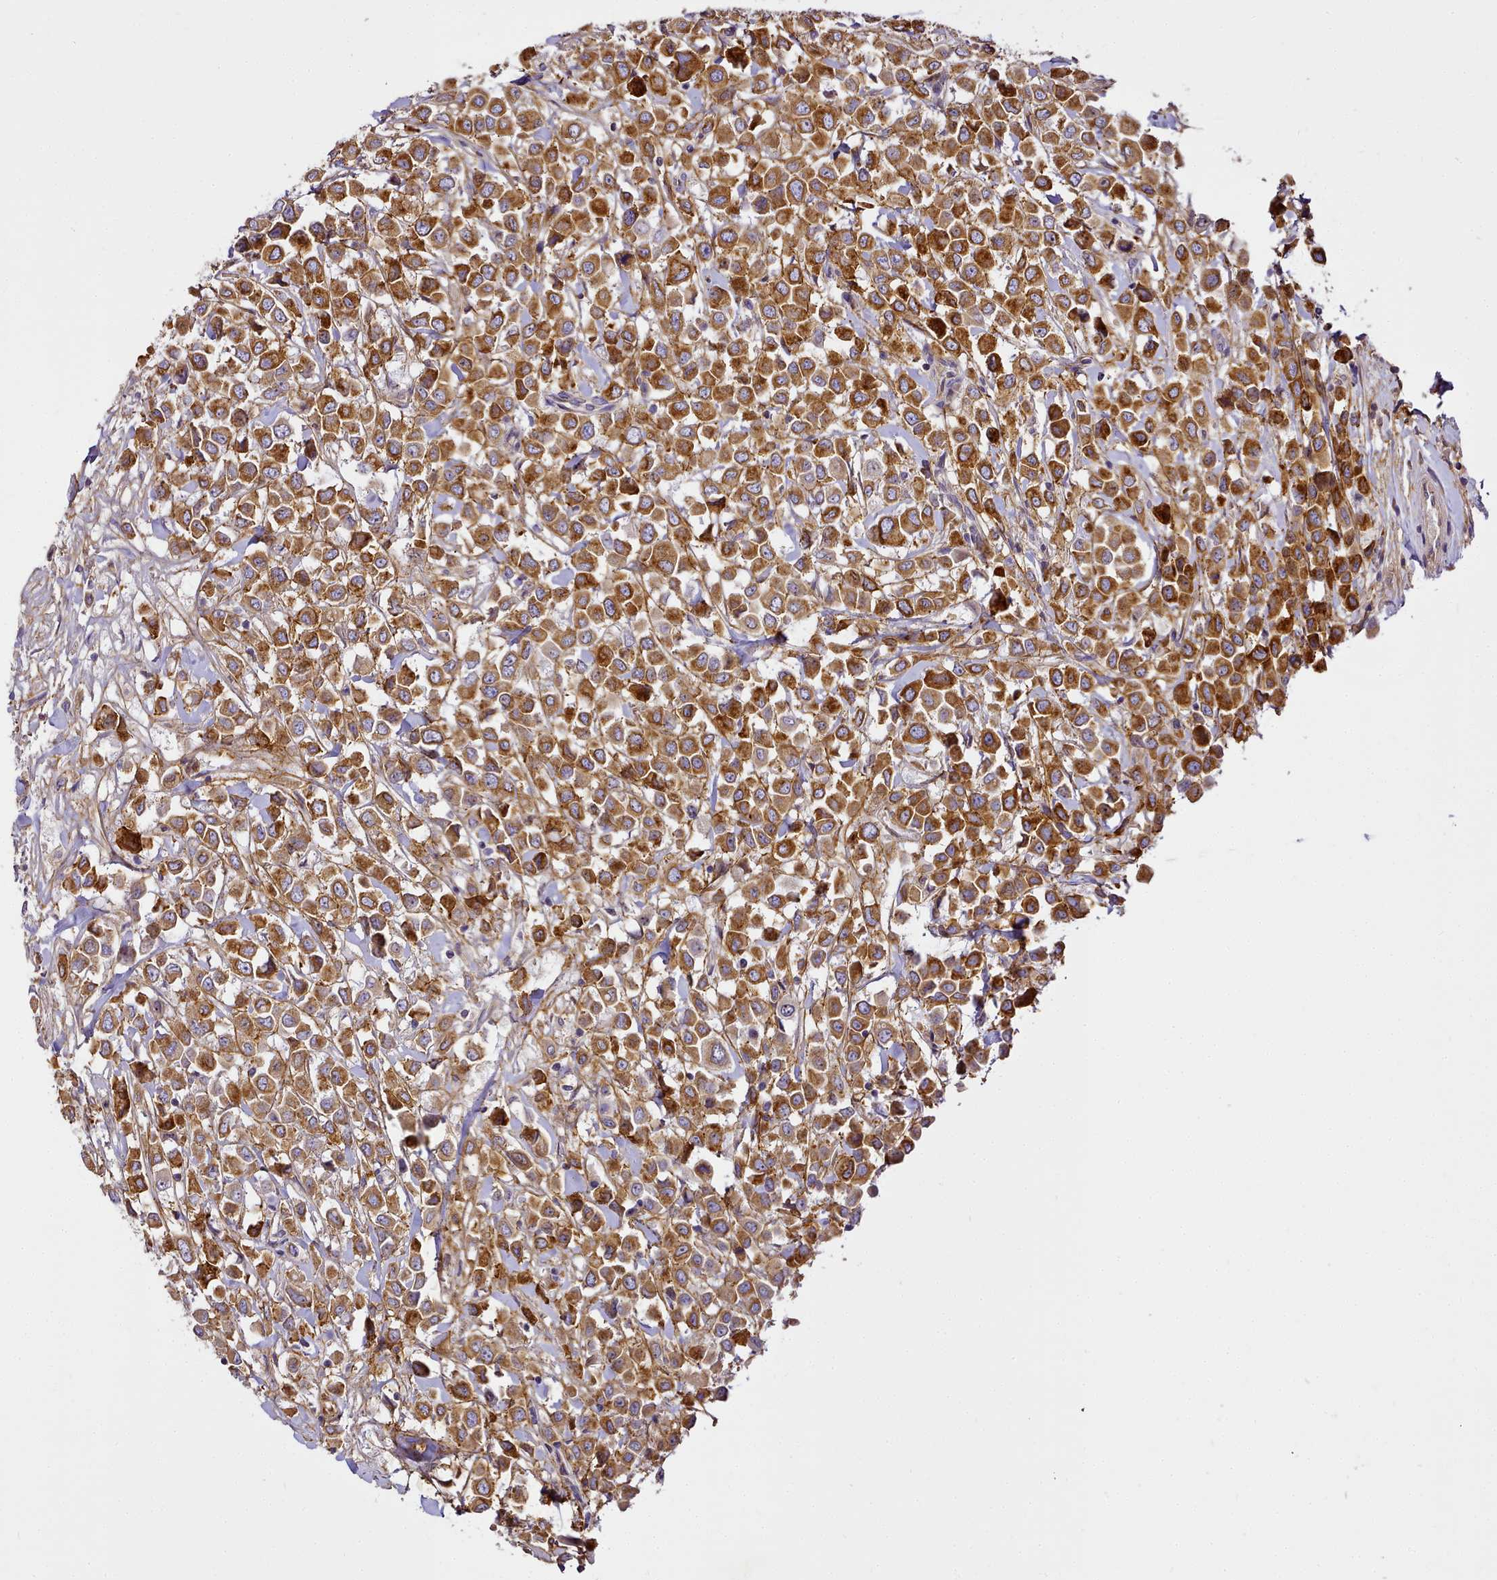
{"staining": {"intensity": "moderate", "quantity": ">75%", "location": "cytoplasmic/membranous"}, "tissue": "breast cancer", "cell_type": "Tumor cells", "image_type": "cancer", "snomed": [{"axis": "morphology", "description": "Duct carcinoma"}, {"axis": "topography", "description": "Breast"}], "caption": "Immunohistochemistry staining of breast cancer (infiltrating ductal carcinoma), which displays medium levels of moderate cytoplasmic/membranous expression in about >75% of tumor cells indicating moderate cytoplasmic/membranous protein staining. The staining was performed using DAB (brown) for protein detection and nuclei were counterstained in hematoxylin (blue).", "gene": "NBPF1", "patient": {"sex": "female", "age": 61}}